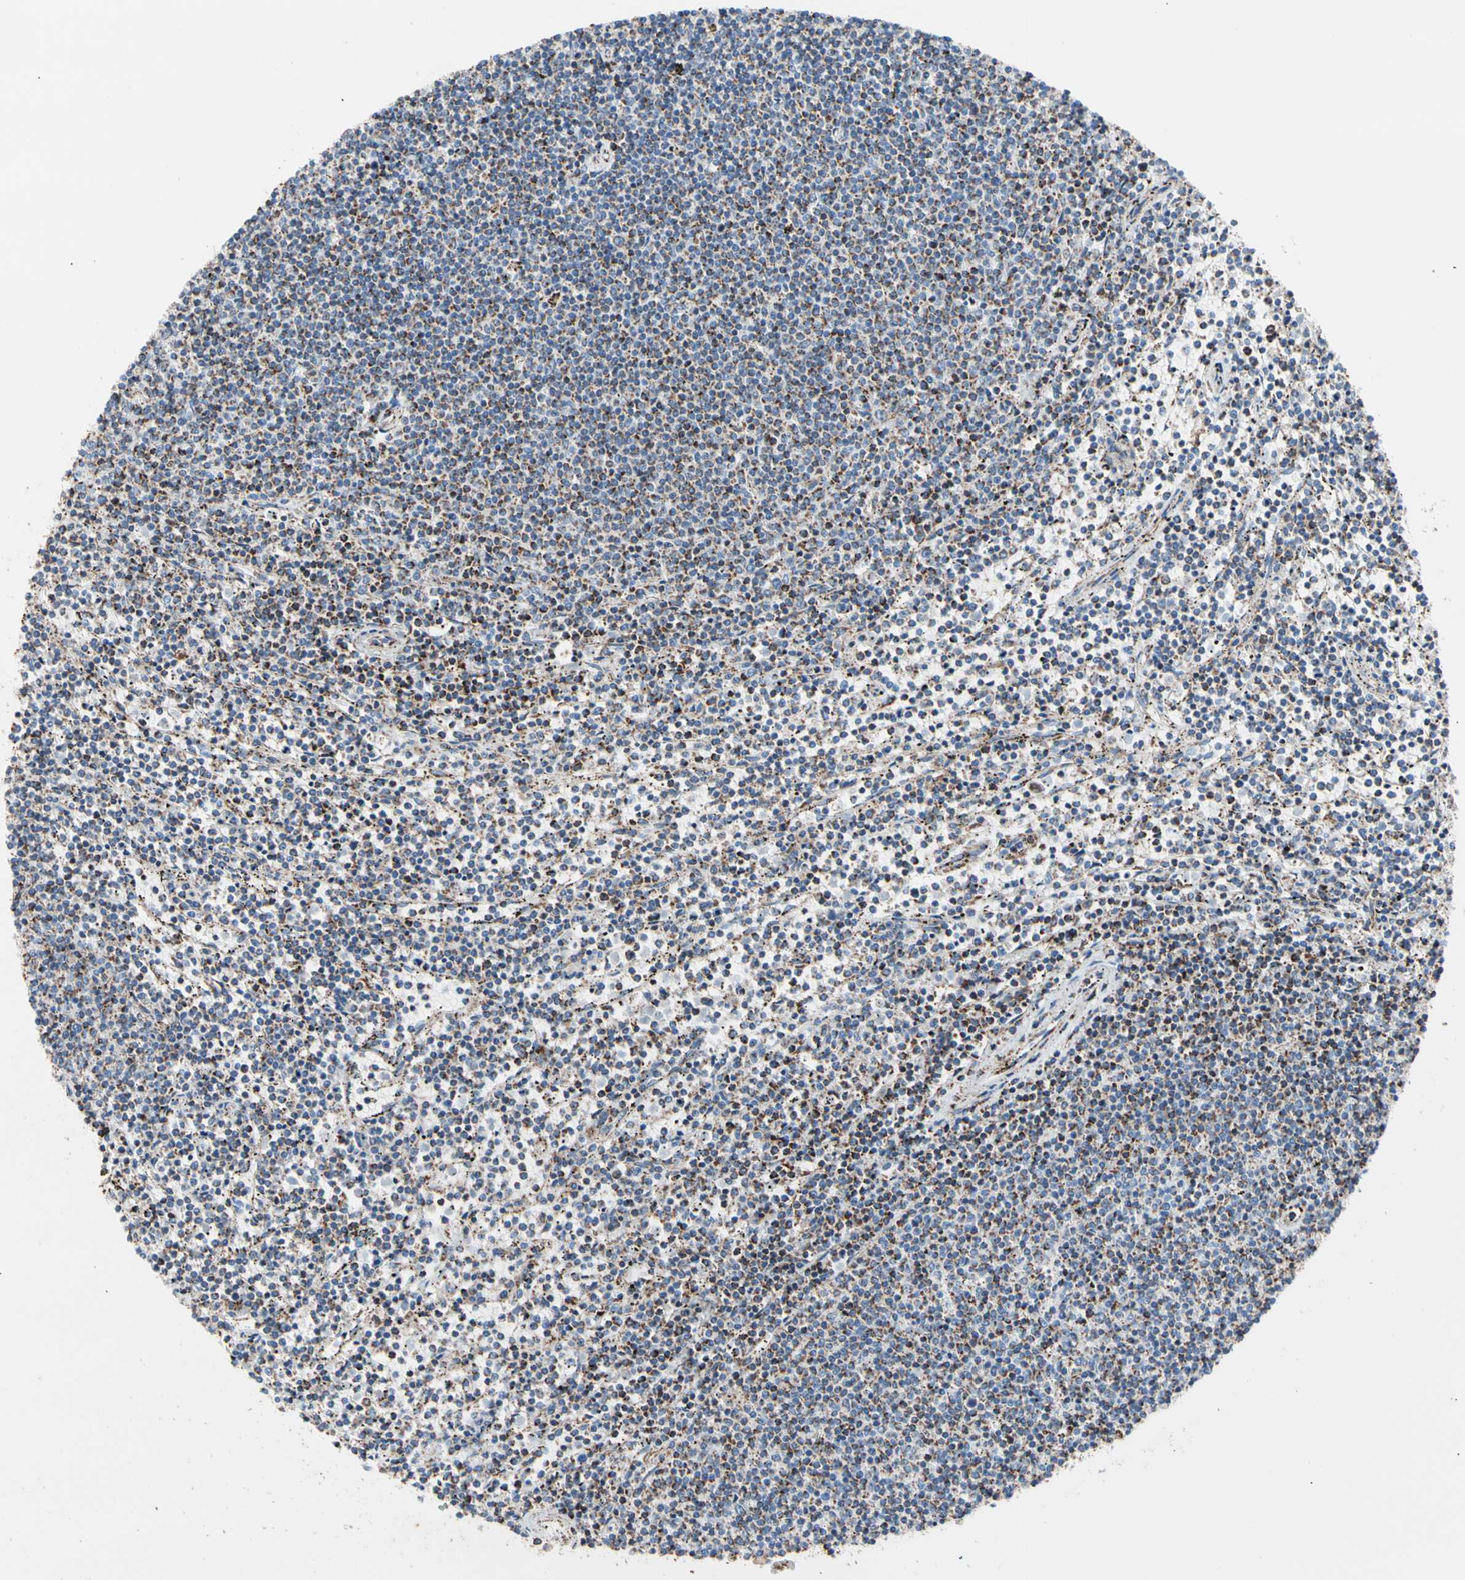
{"staining": {"intensity": "strong", "quantity": "25%-75%", "location": "cytoplasmic/membranous"}, "tissue": "lymphoma", "cell_type": "Tumor cells", "image_type": "cancer", "snomed": [{"axis": "morphology", "description": "Malignant lymphoma, non-Hodgkin's type, Low grade"}, {"axis": "topography", "description": "Spleen"}], "caption": "Immunohistochemical staining of human lymphoma displays high levels of strong cytoplasmic/membranous protein expression in approximately 25%-75% of tumor cells.", "gene": "HK1", "patient": {"sex": "female", "age": 50}}